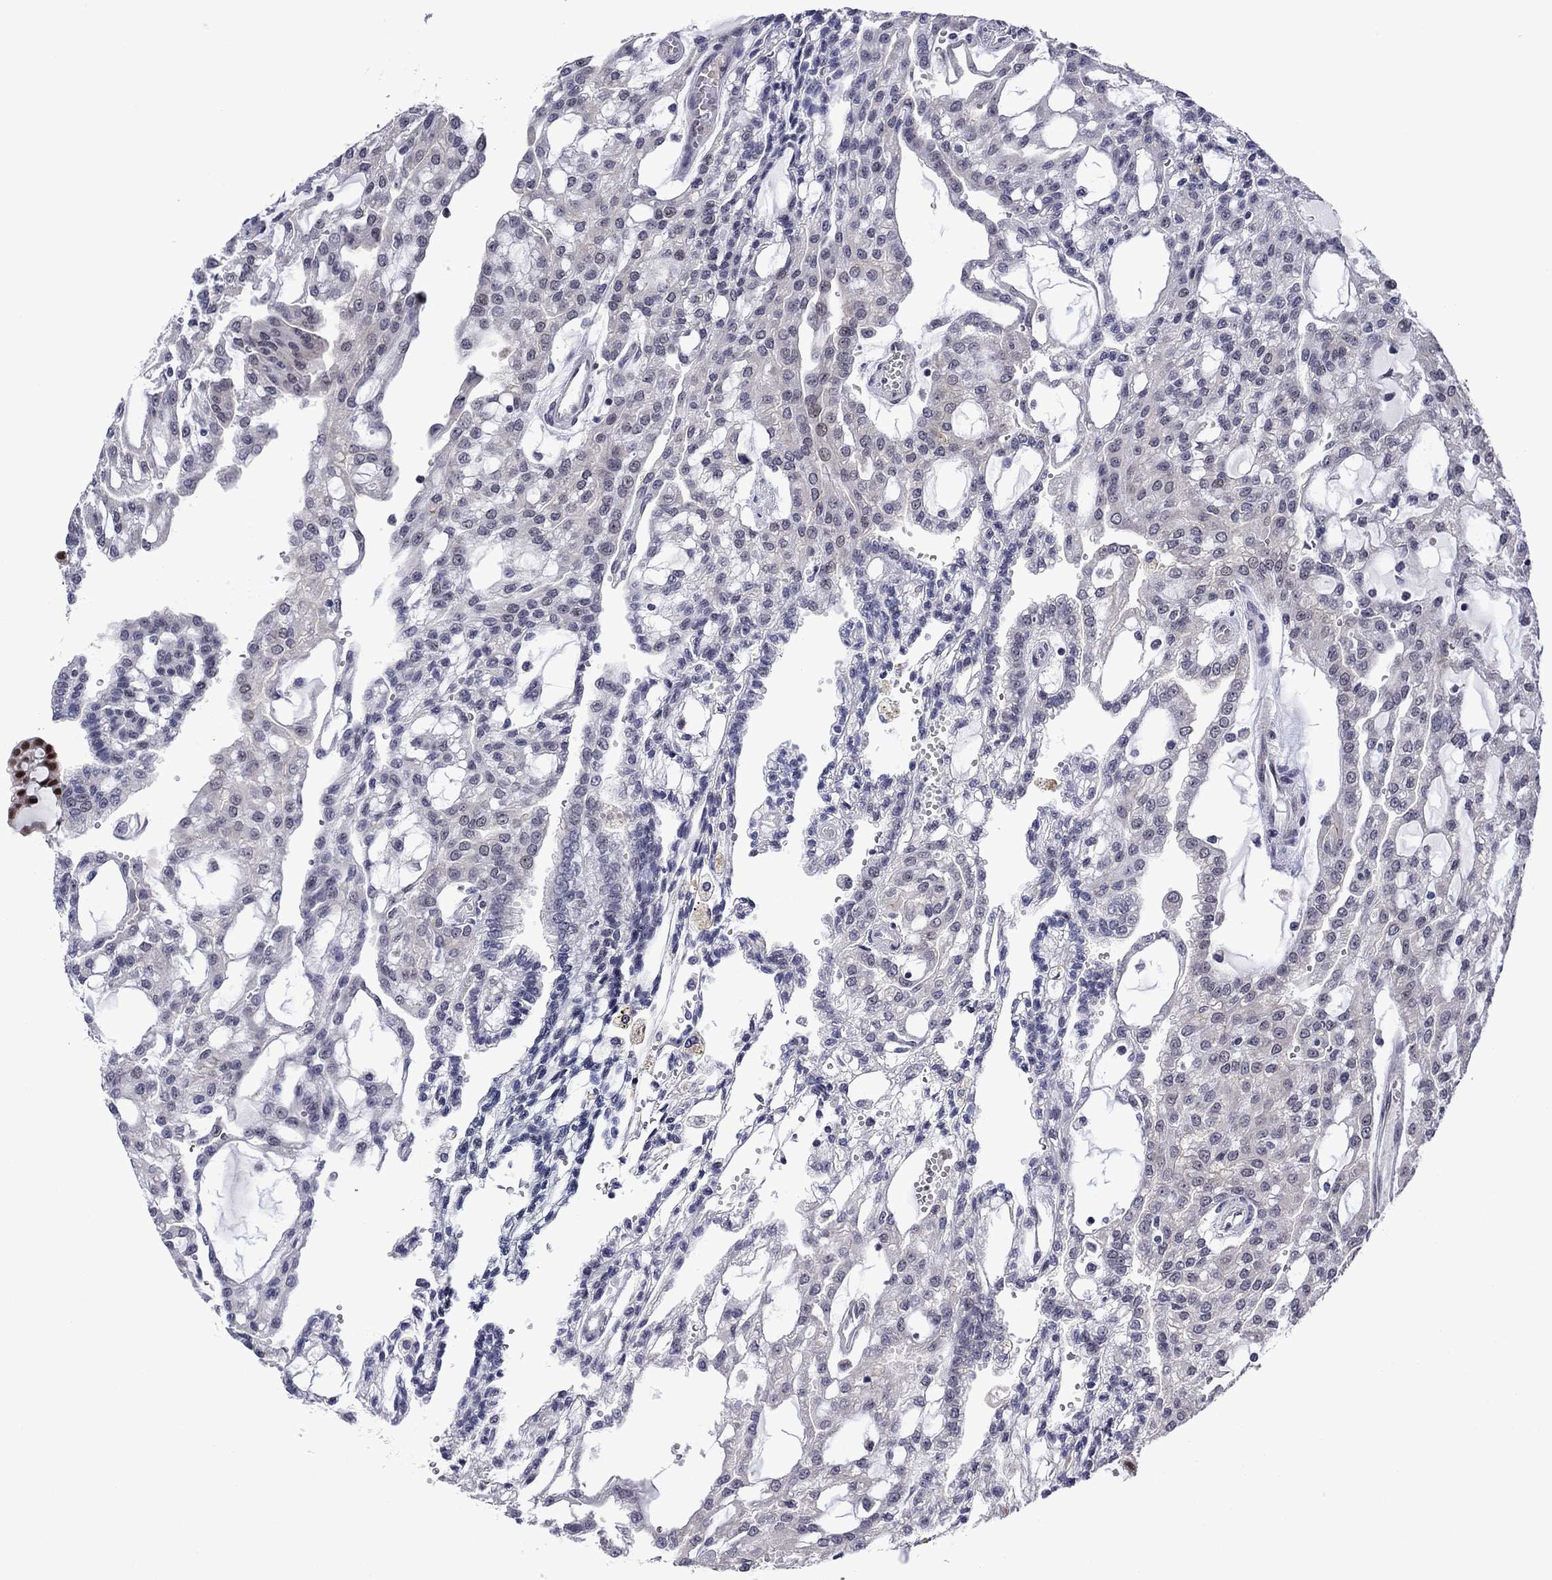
{"staining": {"intensity": "negative", "quantity": "none", "location": "none"}, "tissue": "renal cancer", "cell_type": "Tumor cells", "image_type": "cancer", "snomed": [{"axis": "morphology", "description": "Adenocarcinoma, NOS"}, {"axis": "topography", "description": "Kidney"}], "caption": "Immunohistochemistry (IHC) micrograph of renal cancer stained for a protein (brown), which displays no expression in tumor cells. The staining was performed using DAB (3,3'-diaminobenzidine) to visualize the protein expression in brown, while the nuclei were stained in blue with hematoxylin (Magnification: 20x).", "gene": "SURF2", "patient": {"sex": "male", "age": 63}}